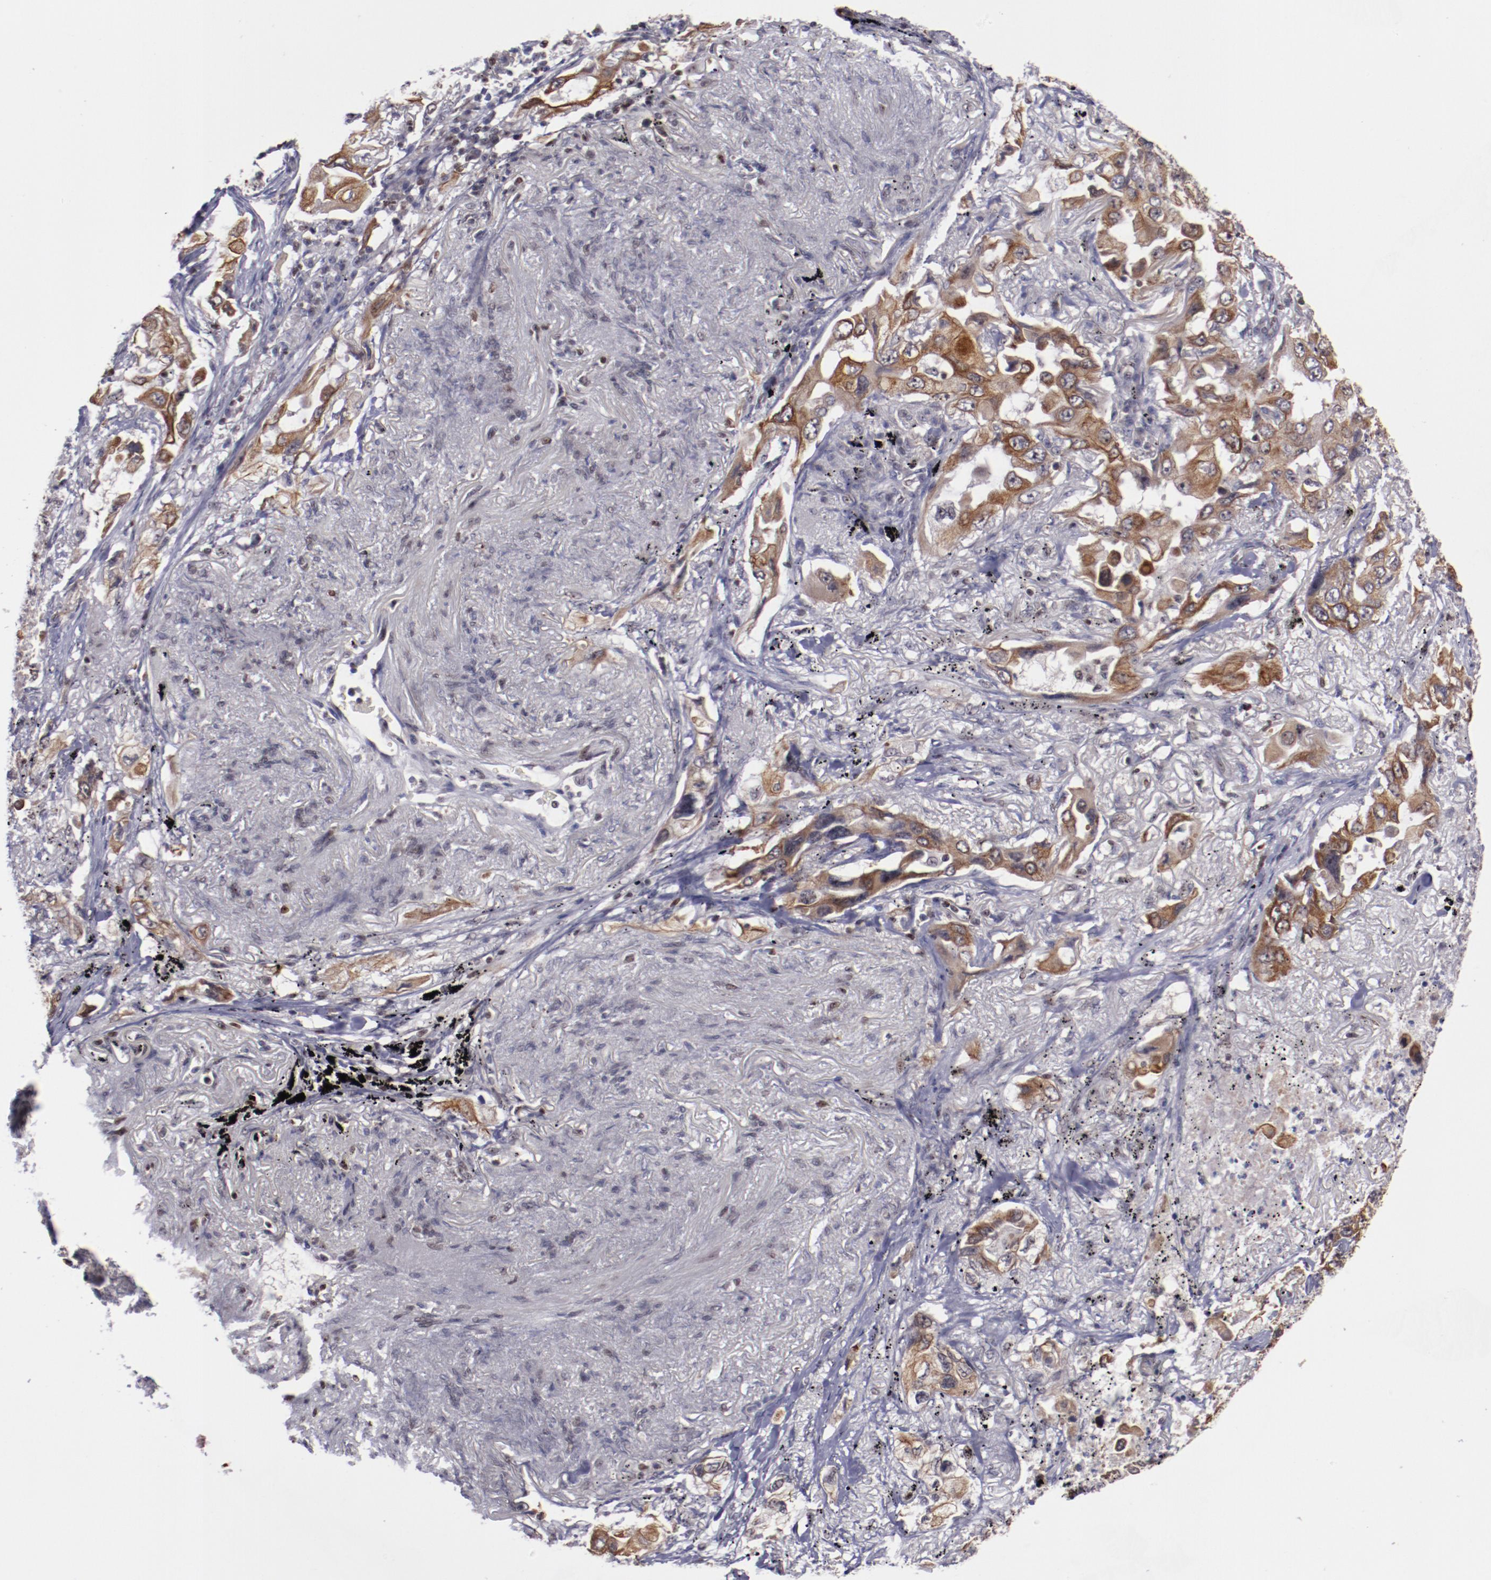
{"staining": {"intensity": "moderate", "quantity": ">75%", "location": "cytoplasmic/membranous"}, "tissue": "lung cancer", "cell_type": "Tumor cells", "image_type": "cancer", "snomed": [{"axis": "morphology", "description": "Adenocarcinoma, NOS"}, {"axis": "topography", "description": "Lung"}], "caption": "The micrograph displays immunohistochemical staining of lung adenocarcinoma. There is moderate cytoplasmic/membranous staining is appreciated in approximately >75% of tumor cells.", "gene": "DDX24", "patient": {"sex": "female", "age": 65}}